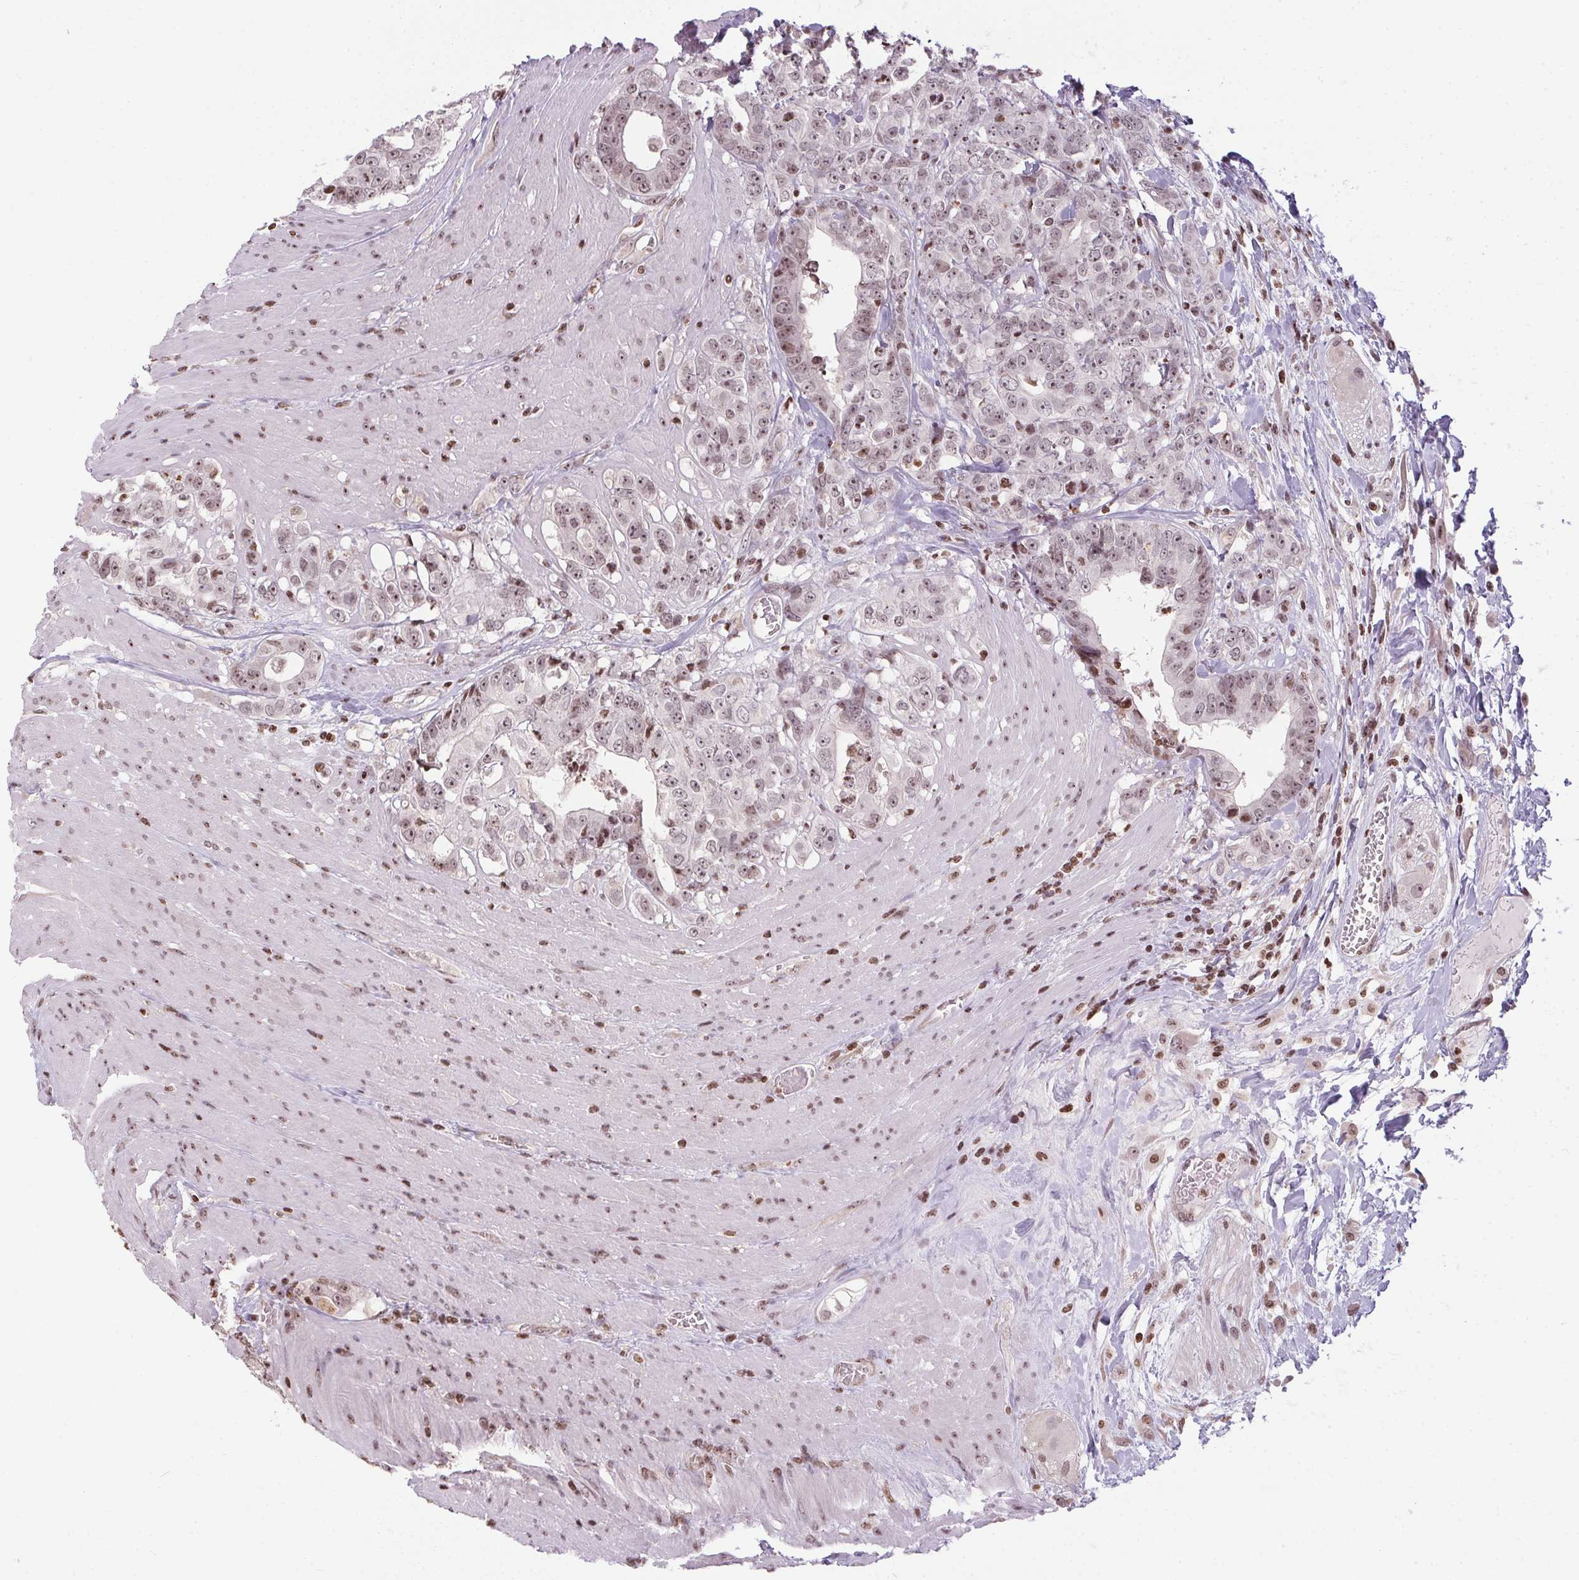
{"staining": {"intensity": "weak", "quantity": "25%-75%", "location": "nuclear"}, "tissue": "colorectal cancer", "cell_type": "Tumor cells", "image_type": "cancer", "snomed": [{"axis": "morphology", "description": "Adenocarcinoma, NOS"}, {"axis": "topography", "description": "Rectum"}], "caption": "The histopathology image exhibits a brown stain indicating the presence of a protein in the nuclear of tumor cells in colorectal adenocarcinoma.", "gene": "RNF181", "patient": {"sex": "female", "age": 62}}